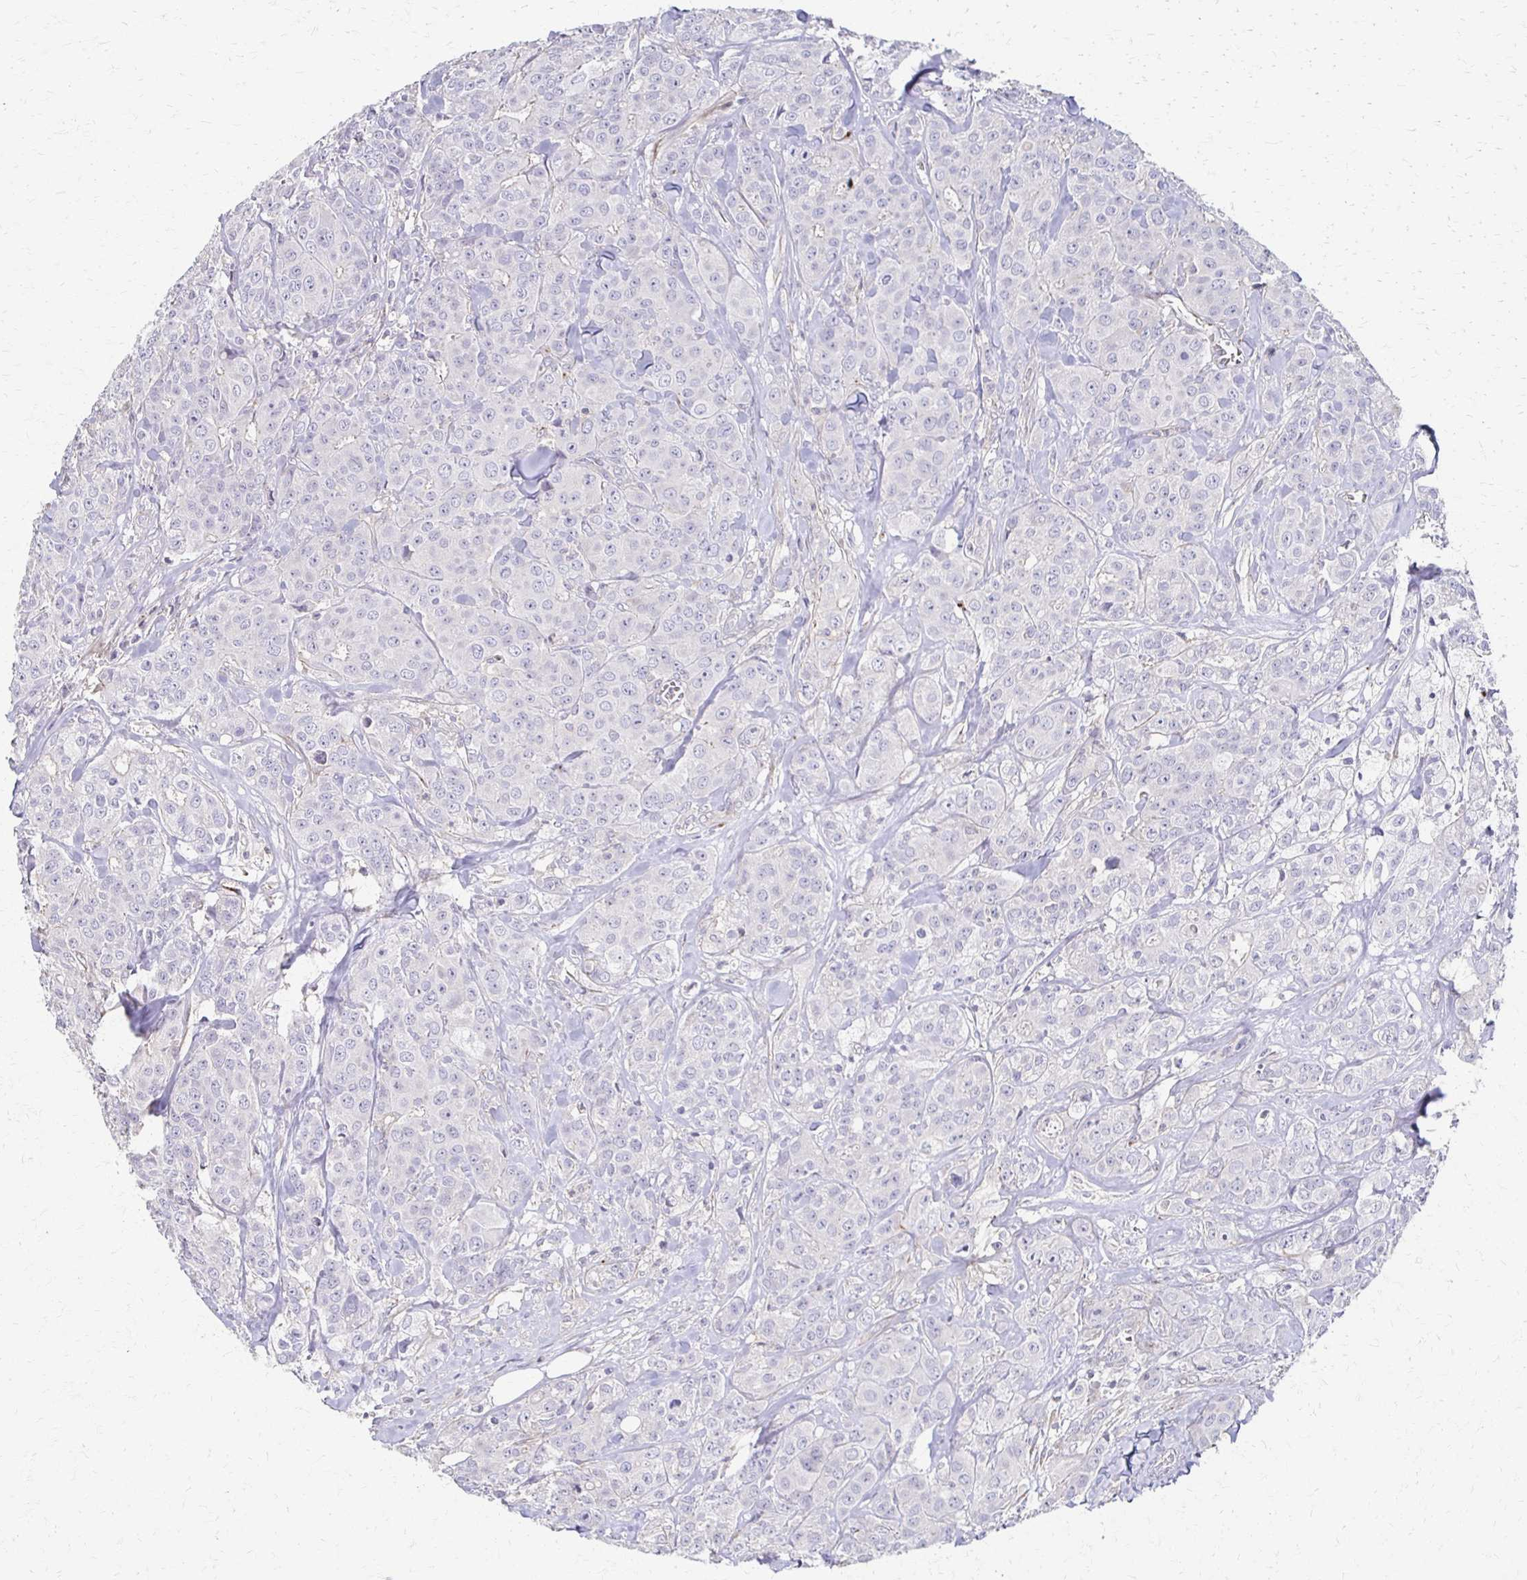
{"staining": {"intensity": "negative", "quantity": "none", "location": "none"}, "tissue": "breast cancer", "cell_type": "Tumor cells", "image_type": "cancer", "snomed": [{"axis": "morphology", "description": "Normal tissue, NOS"}, {"axis": "morphology", "description": "Duct carcinoma"}, {"axis": "topography", "description": "Breast"}], "caption": "Breast cancer was stained to show a protein in brown. There is no significant positivity in tumor cells.", "gene": "C1QTNF7", "patient": {"sex": "female", "age": 43}}